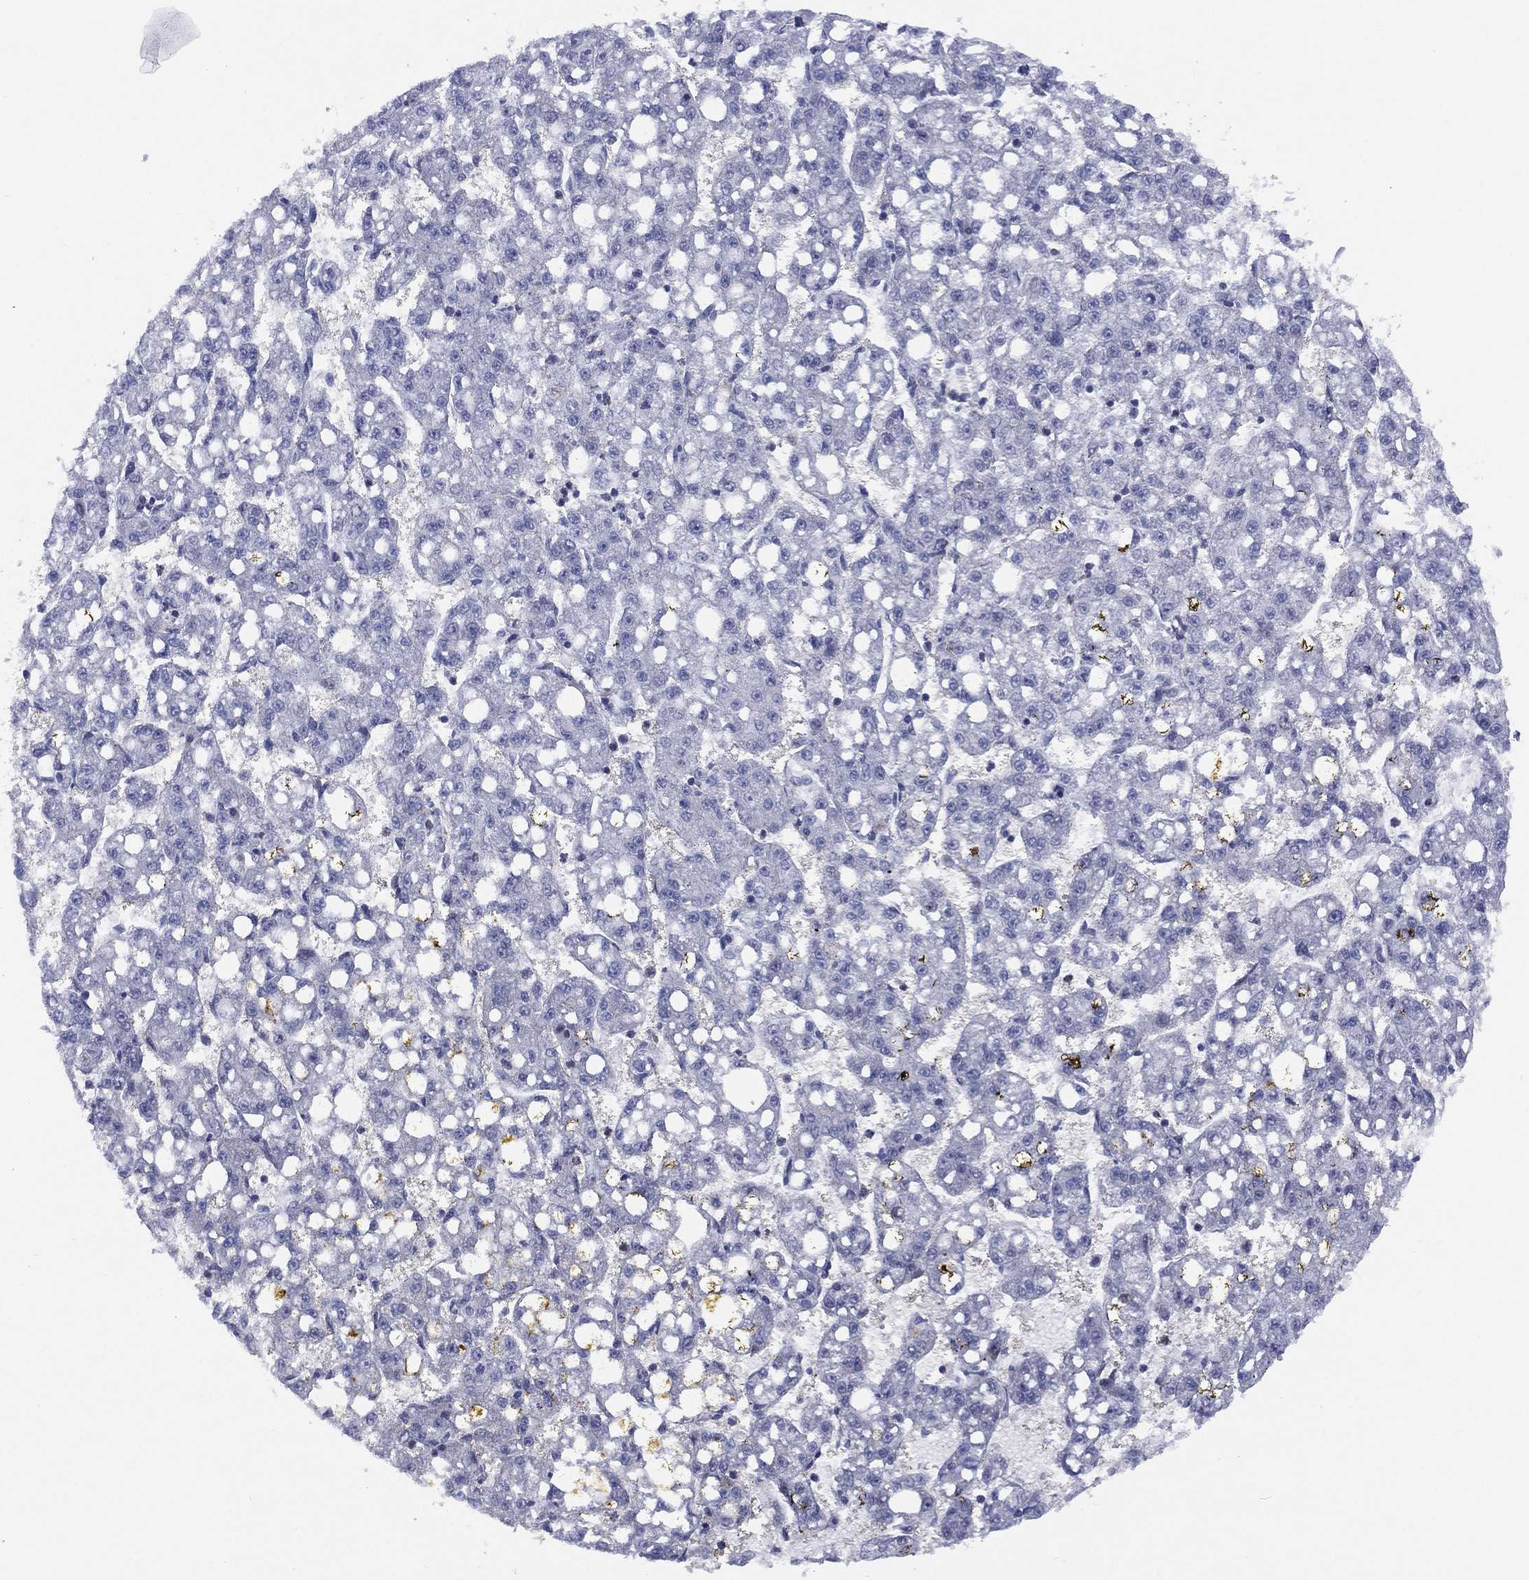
{"staining": {"intensity": "negative", "quantity": "none", "location": "none"}, "tissue": "liver cancer", "cell_type": "Tumor cells", "image_type": "cancer", "snomed": [{"axis": "morphology", "description": "Carcinoma, Hepatocellular, NOS"}, {"axis": "topography", "description": "Liver"}], "caption": "Photomicrograph shows no significant protein positivity in tumor cells of liver cancer.", "gene": "SLC4A4", "patient": {"sex": "female", "age": 65}}